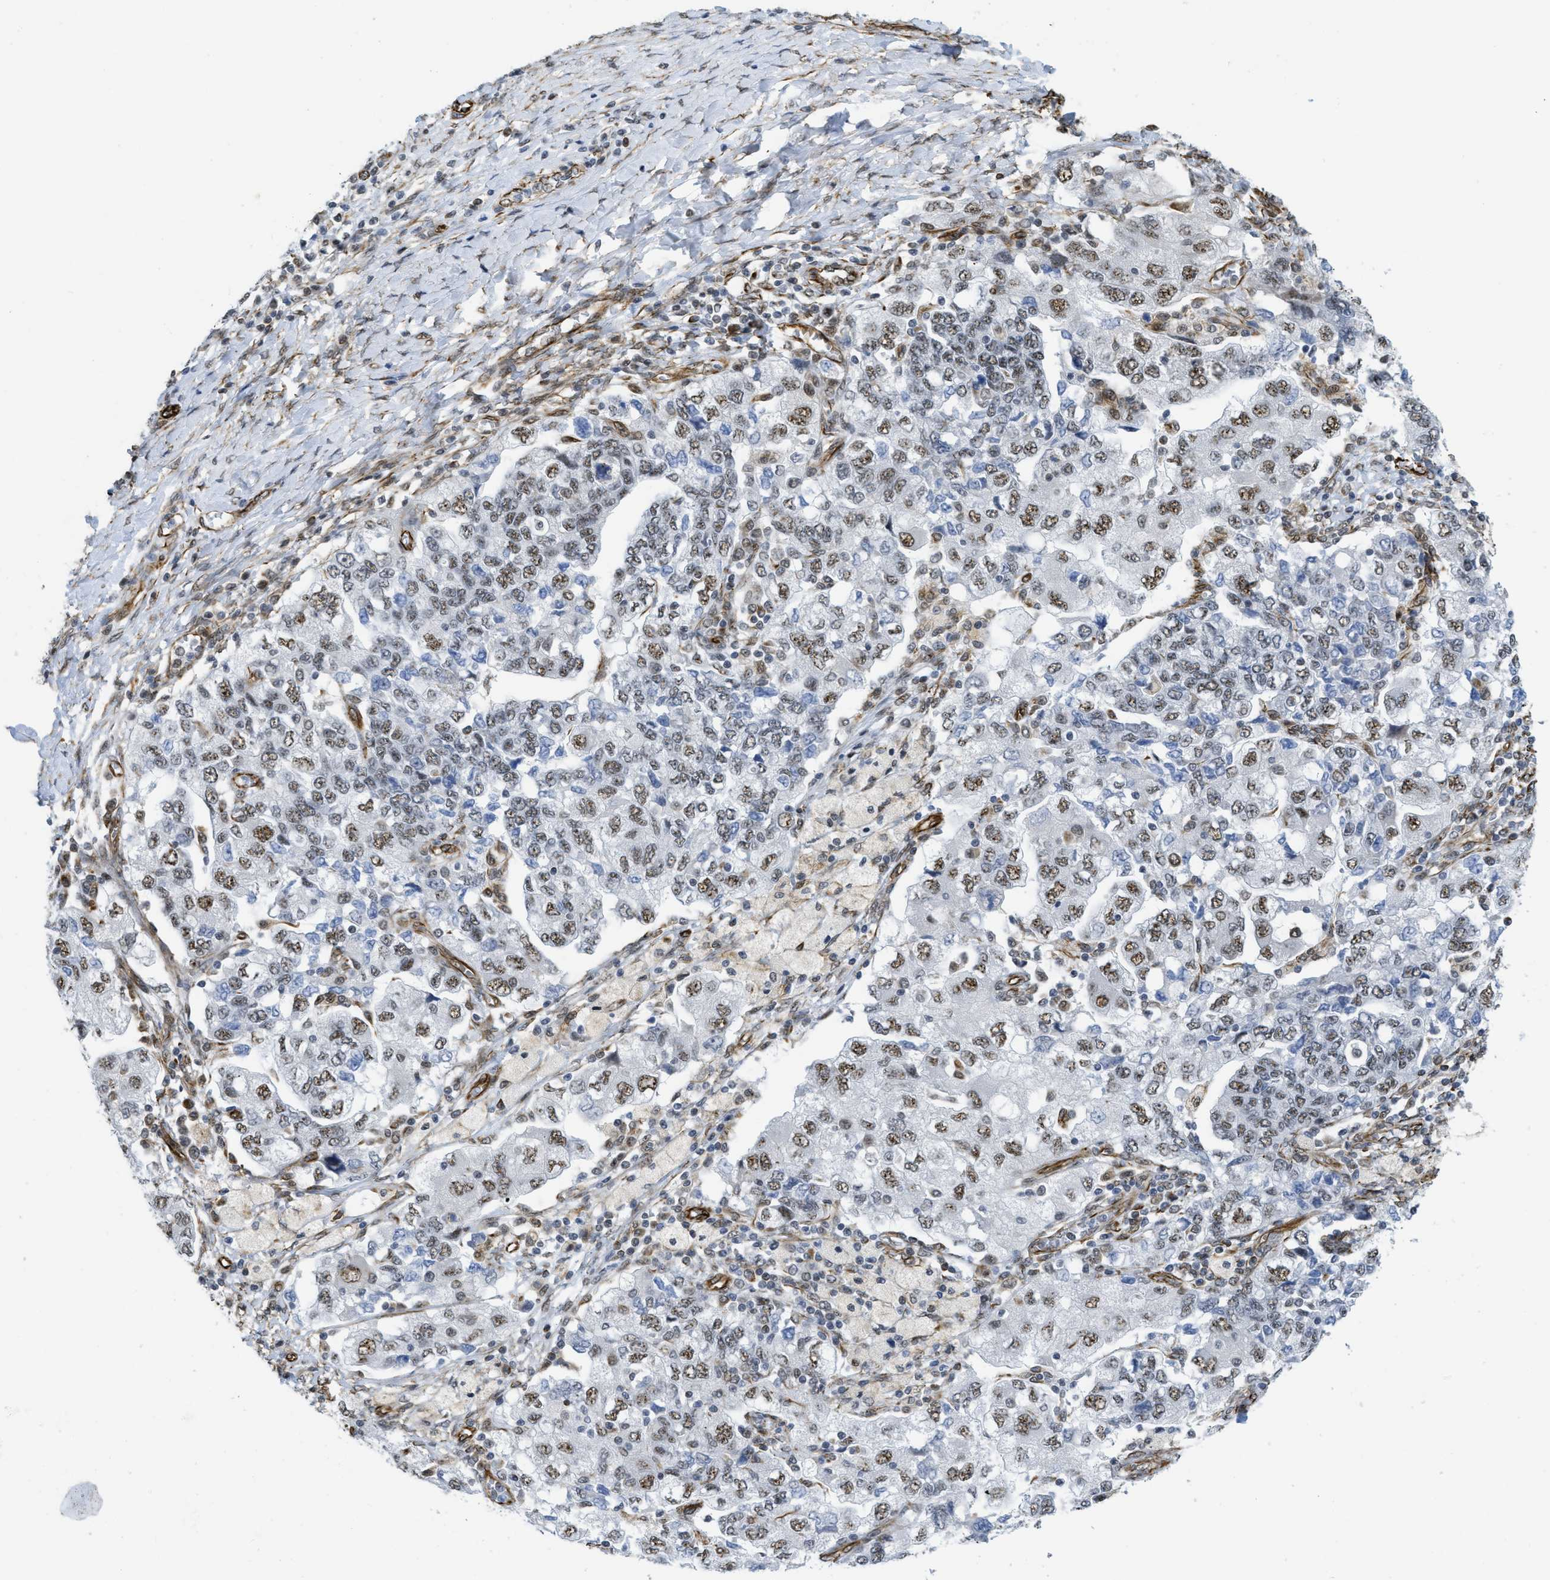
{"staining": {"intensity": "moderate", "quantity": "25%-75%", "location": "nuclear"}, "tissue": "ovarian cancer", "cell_type": "Tumor cells", "image_type": "cancer", "snomed": [{"axis": "morphology", "description": "Carcinoma, NOS"}, {"axis": "morphology", "description": "Cystadenocarcinoma, serous, NOS"}, {"axis": "topography", "description": "Ovary"}], "caption": "Ovarian cancer (carcinoma) tissue demonstrates moderate nuclear expression in approximately 25%-75% of tumor cells, visualized by immunohistochemistry.", "gene": "LRRC8B", "patient": {"sex": "female", "age": 69}}